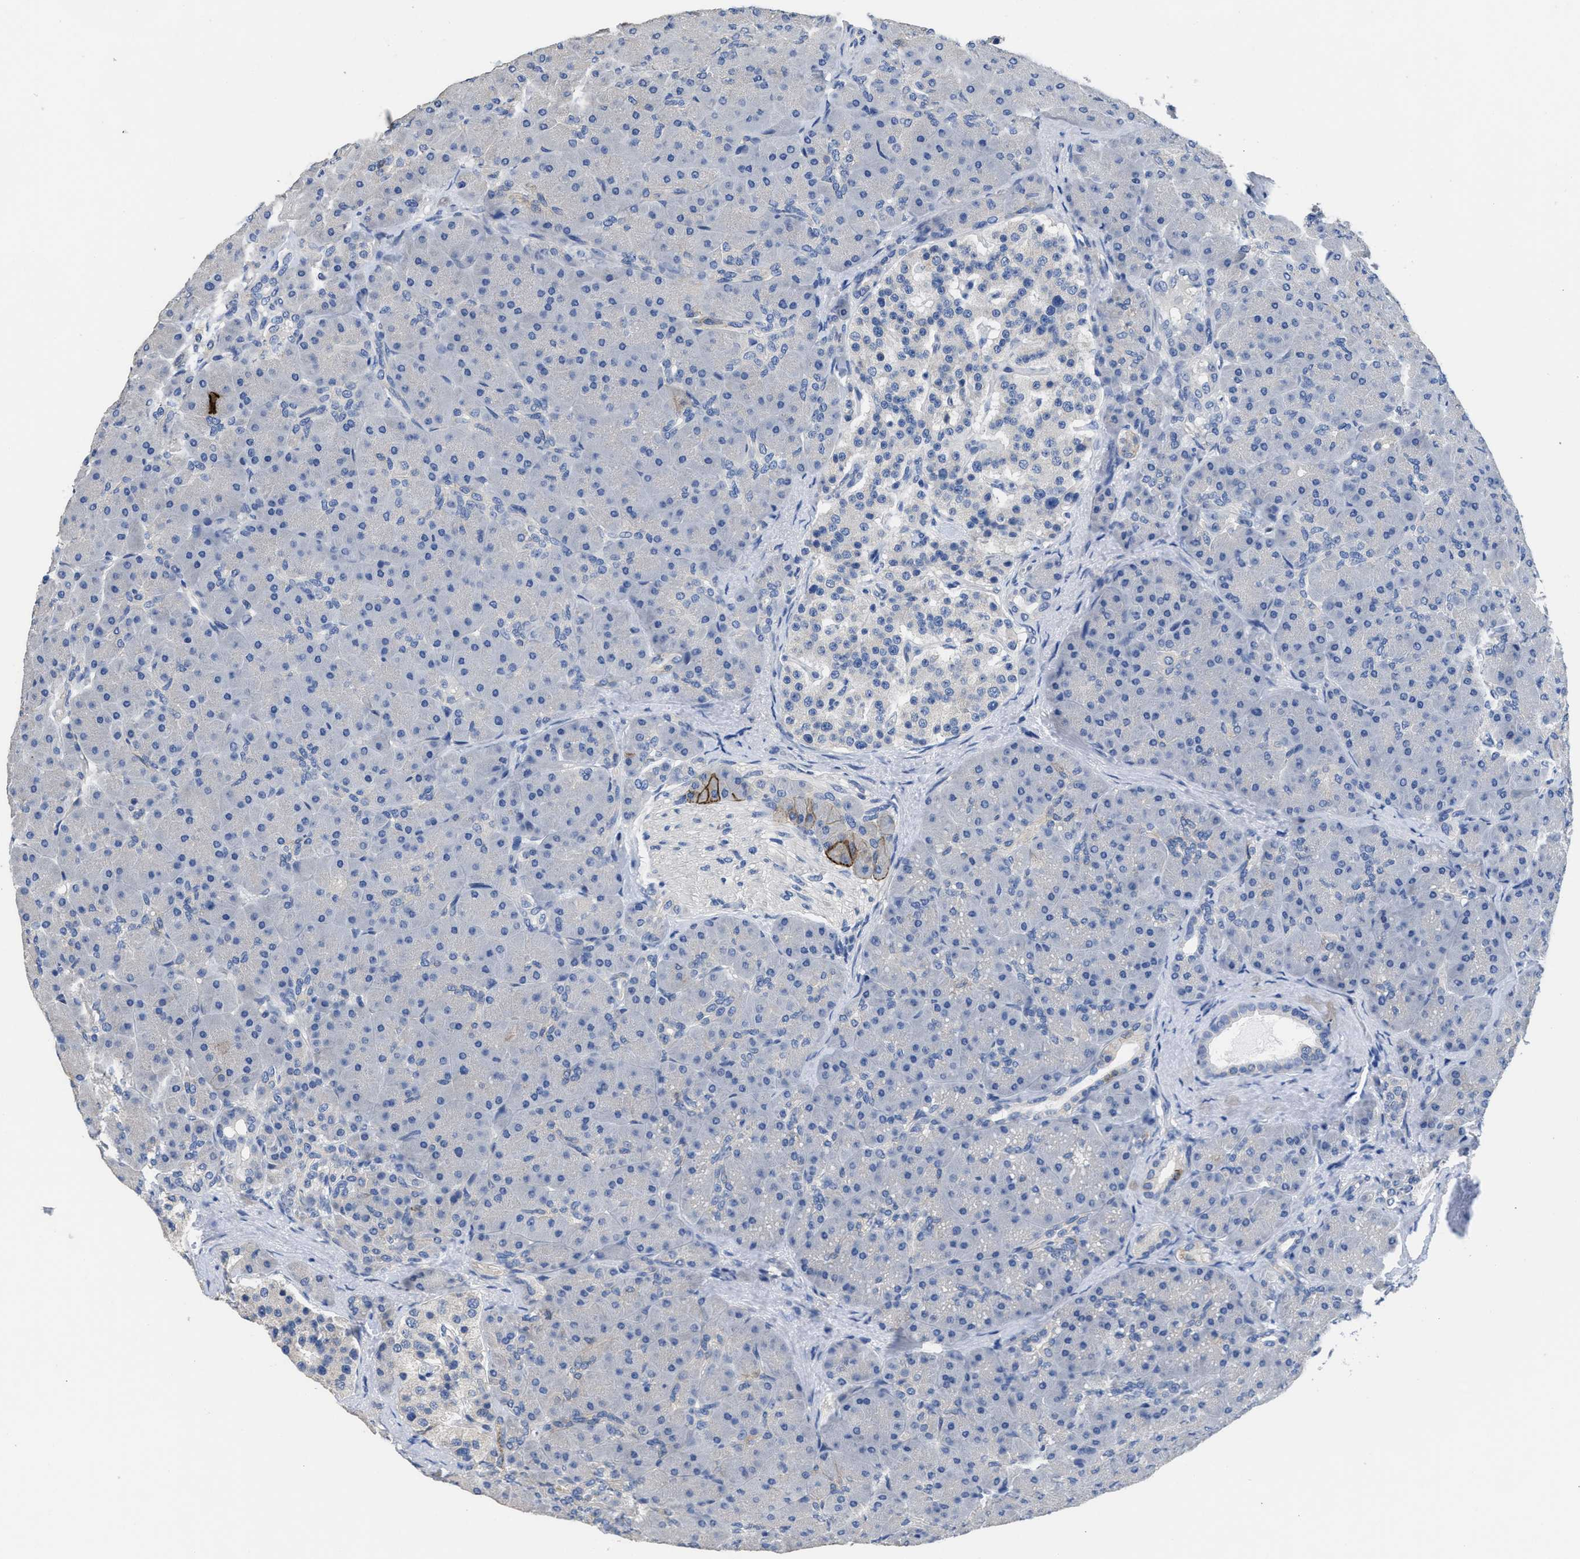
{"staining": {"intensity": "negative", "quantity": "none", "location": "none"}, "tissue": "pancreas", "cell_type": "Exocrine glandular cells", "image_type": "normal", "snomed": [{"axis": "morphology", "description": "Normal tissue, NOS"}, {"axis": "topography", "description": "Pancreas"}], "caption": "Benign pancreas was stained to show a protein in brown. There is no significant expression in exocrine glandular cells. Nuclei are stained in blue.", "gene": "CA9", "patient": {"sex": "male", "age": 66}}